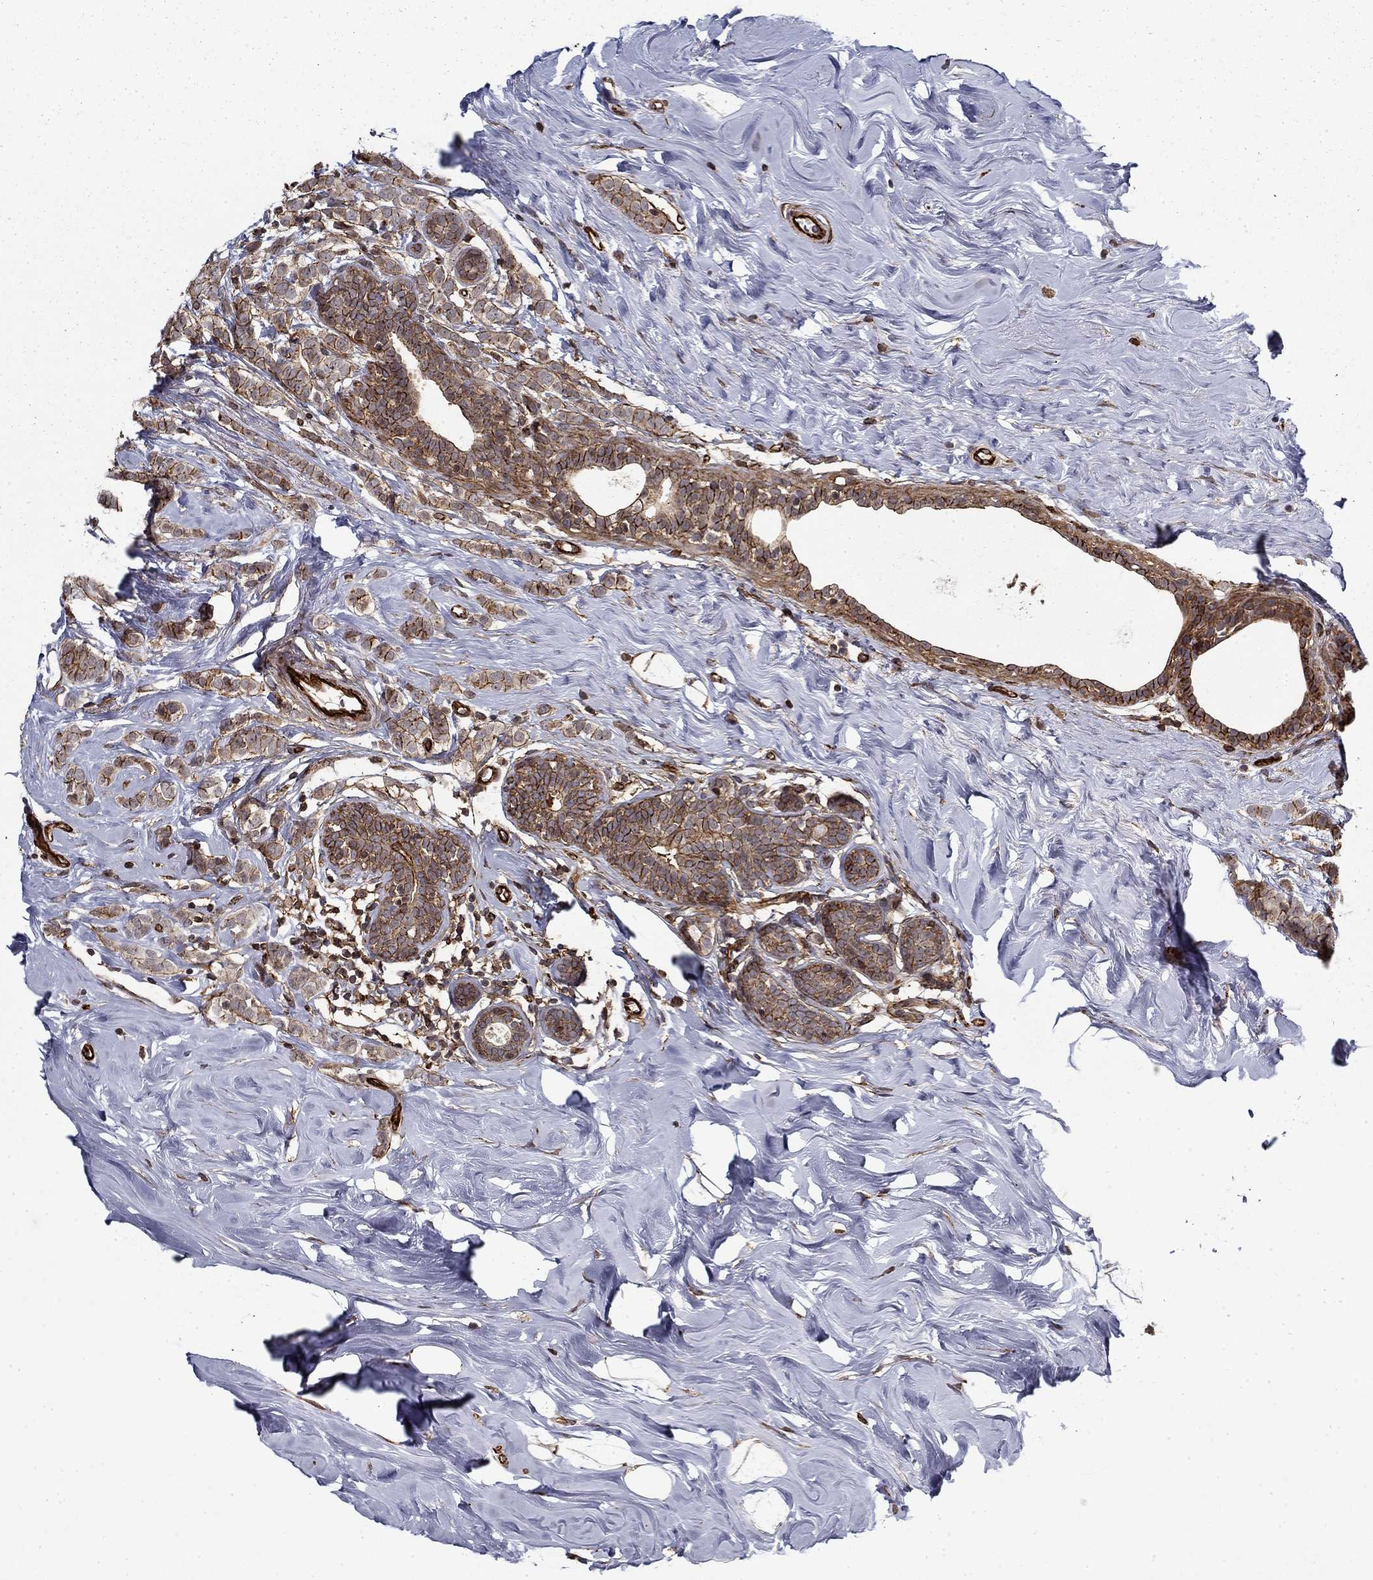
{"staining": {"intensity": "moderate", "quantity": "25%-75%", "location": "cytoplasmic/membranous"}, "tissue": "breast cancer", "cell_type": "Tumor cells", "image_type": "cancer", "snomed": [{"axis": "morphology", "description": "Lobular carcinoma"}, {"axis": "topography", "description": "Breast"}], "caption": "Immunohistochemistry staining of breast lobular carcinoma, which reveals medium levels of moderate cytoplasmic/membranous positivity in about 25%-75% of tumor cells indicating moderate cytoplasmic/membranous protein staining. The staining was performed using DAB (3,3'-diaminobenzidine) (brown) for protein detection and nuclei were counterstained in hematoxylin (blue).", "gene": "ADM", "patient": {"sex": "female", "age": 49}}